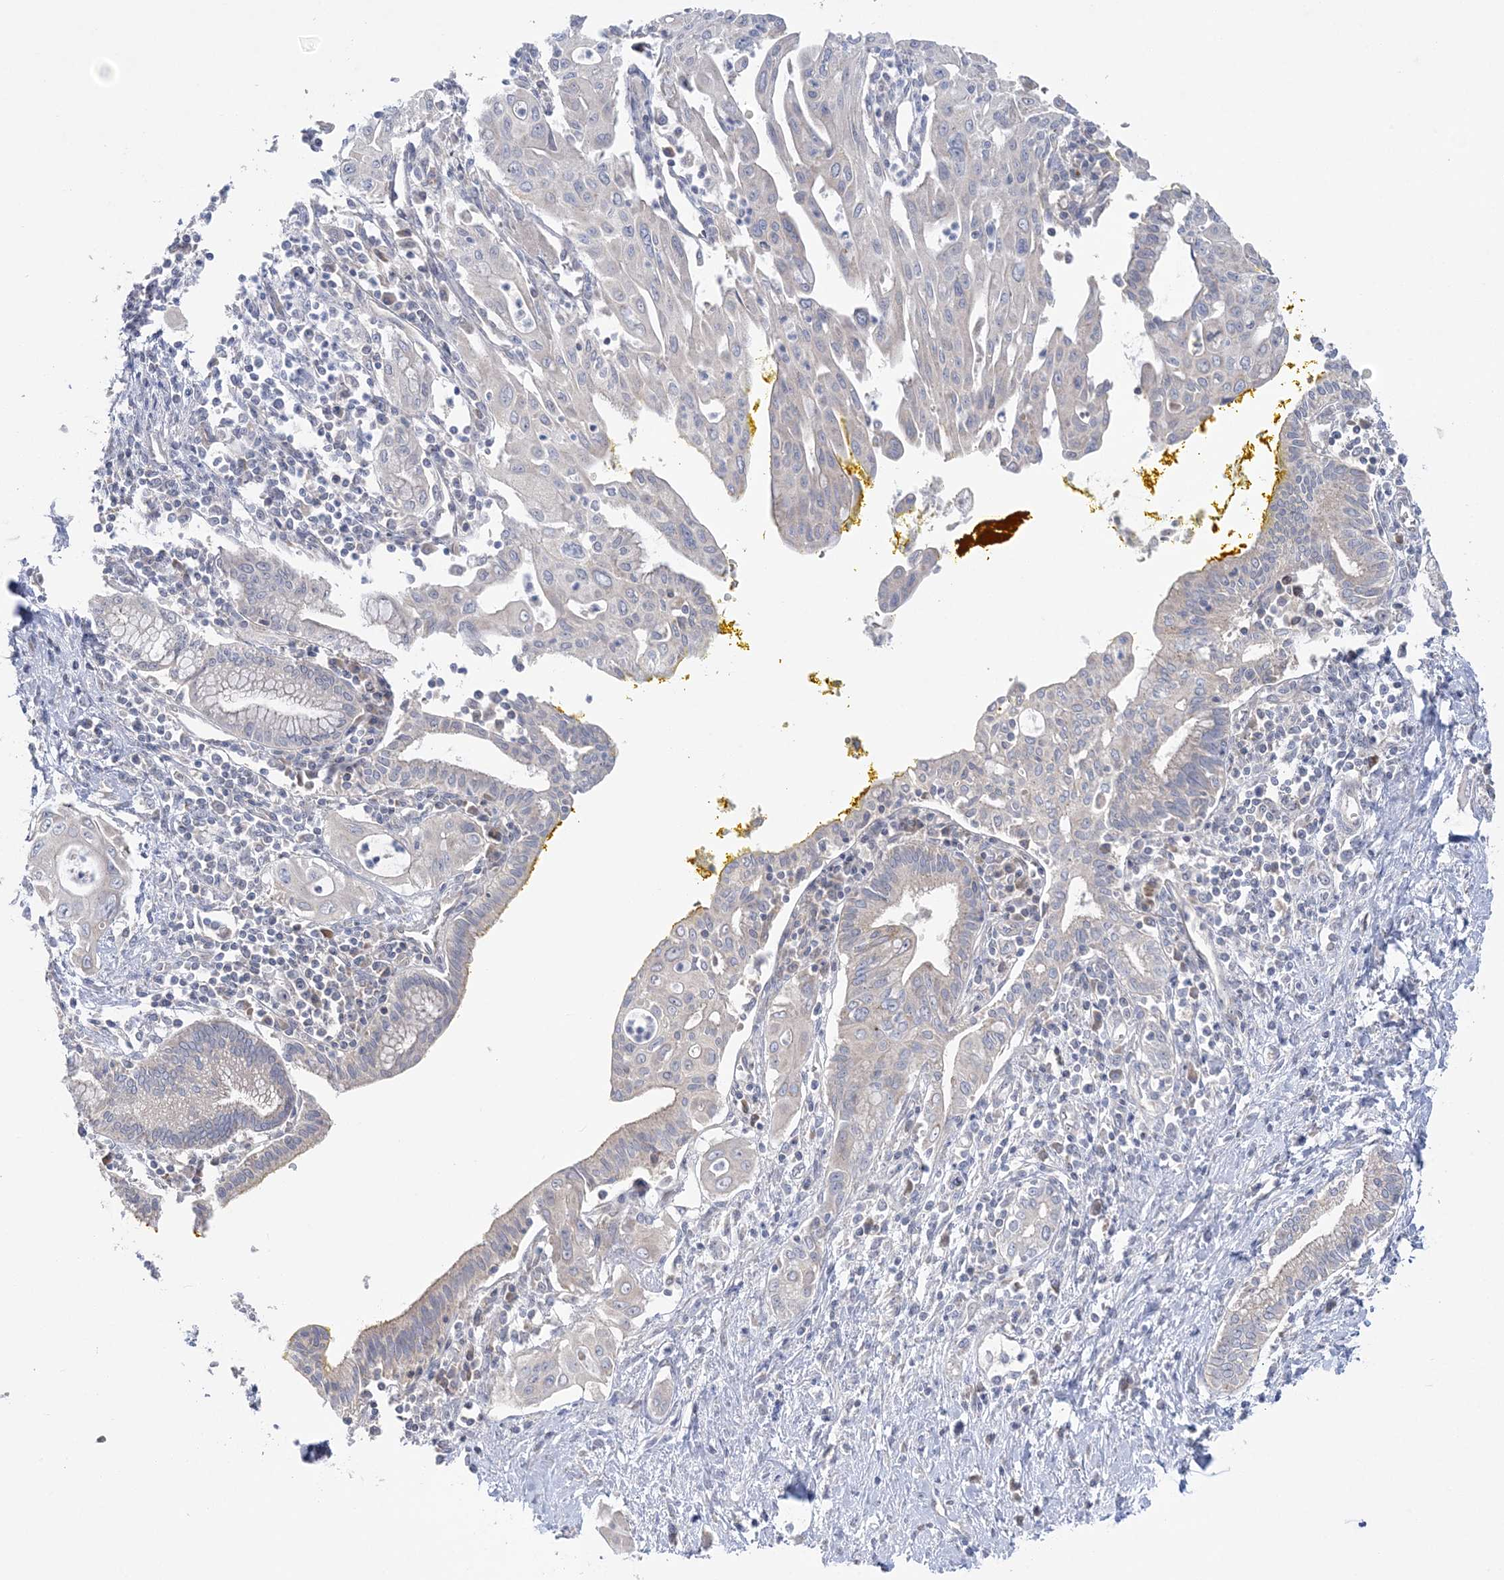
{"staining": {"intensity": "negative", "quantity": "none", "location": "none"}, "tissue": "pancreatic cancer", "cell_type": "Tumor cells", "image_type": "cancer", "snomed": [{"axis": "morphology", "description": "Adenocarcinoma, NOS"}, {"axis": "topography", "description": "Pancreas"}], "caption": "The immunohistochemistry (IHC) image has no significant staining in tumor cells of adenocarcinoma (pancreatic) tissue.", "gene": "MMADHC", "patient": {"sex": "male", "age": 58}}